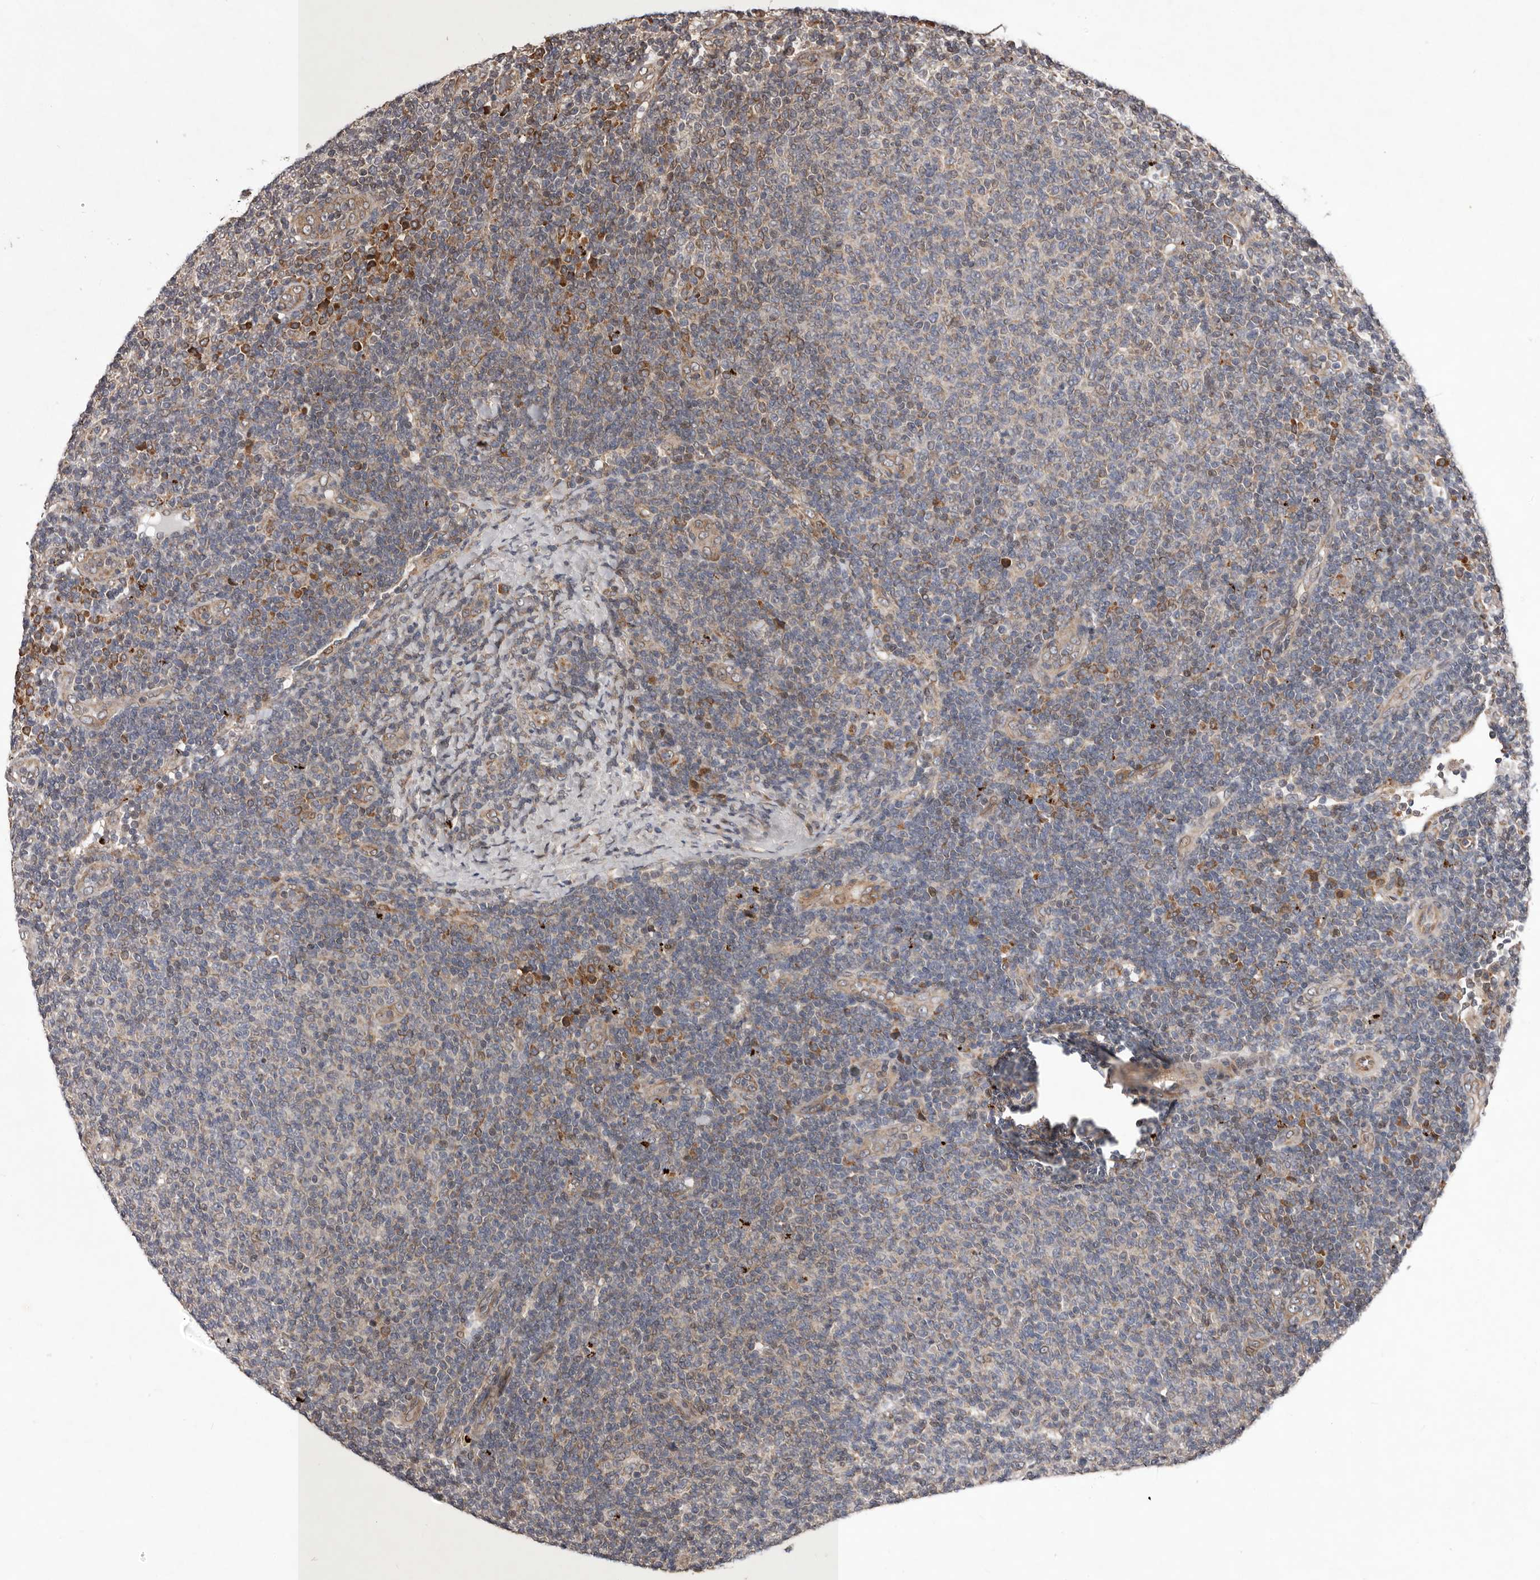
{"staining": {"intensity": "moderate", "quantity": "<25%", "location": "cytoplasmic/membranous"}, "tissue": "lymphoma", "cell_type": "Tumor cells", "image_type": "cancer", "snomed": [{"axis": "morphology", "description": "Malignant lymphoma, non-Hodgkin's type, Low grade"}, {"axis": "topography", "description": "Lymph node"}], "caption": "IHC image of human malignant lymphoma, non-Hodgkin's type (low-grade) stained for a protein (brown), which exhibits low levels of moderate cytoplasmic/membranous staining in about <25% of tumor cells.", "gene": "GADD45B", "patient": {"sex": "male", "age": 66}}